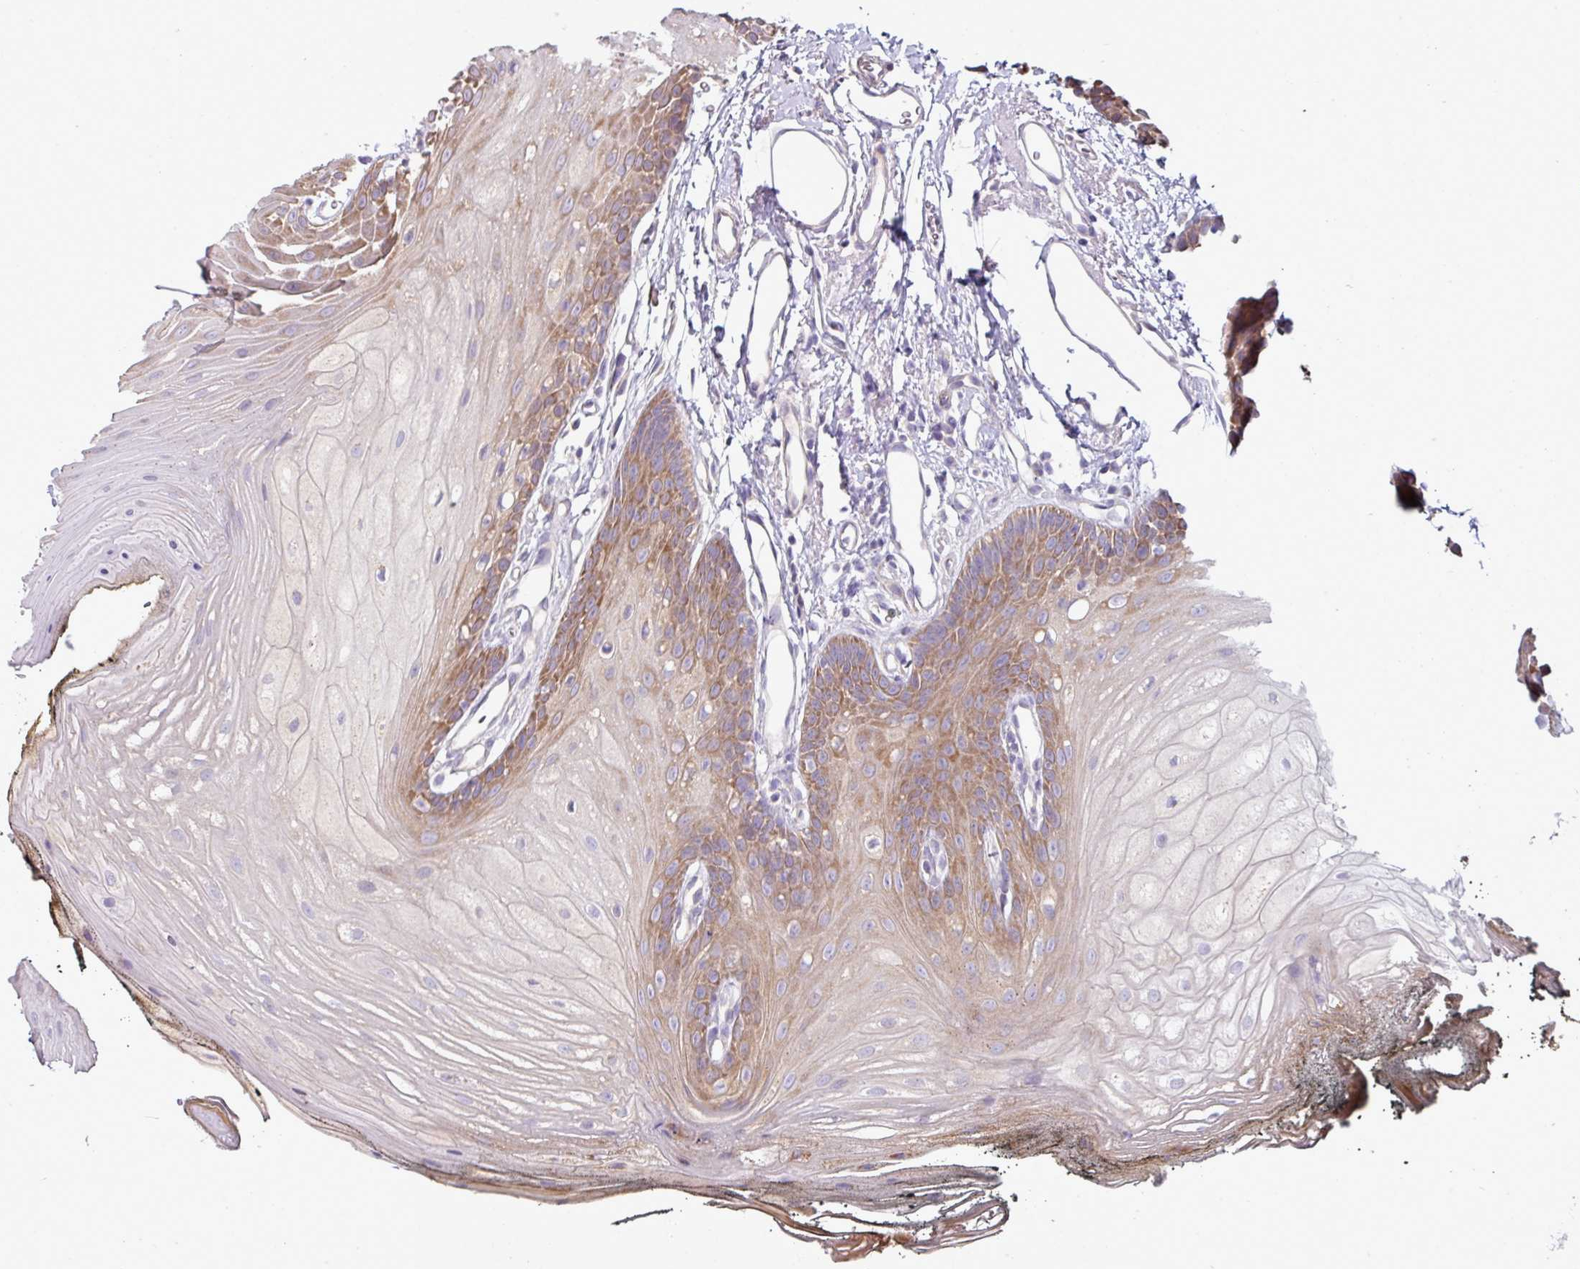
{"staining": {"intensity": "moderate", "quantity": "25%-75%", "location": "cytoplasmic/membranous"}, "tissue": "oral mucosa", "cell_type": "Squamous epithelial cells", "image_type": "normal", "snomed": [{"axis": "morphology", "description": "Normal tissue, NOS"}, {"axis": "morphology", "description": "Squamous cell carcinoma, NOS"}, {"axis": "topography", "description": "Oral tissue"}, {"axis": "topography", "description": "Head-Neck"}], "caption": "The immunohistochemical stain shows moderate cytoplasmic/membranous expression in squamous epithelial cells of benign oral mucosa. (Stains: DAB in brown, nuclei in blue, Microscopy: brightfield microscopy at high magnification).", "gene": "AGAP4", "patient": {"sex": "female", "age": 81}}